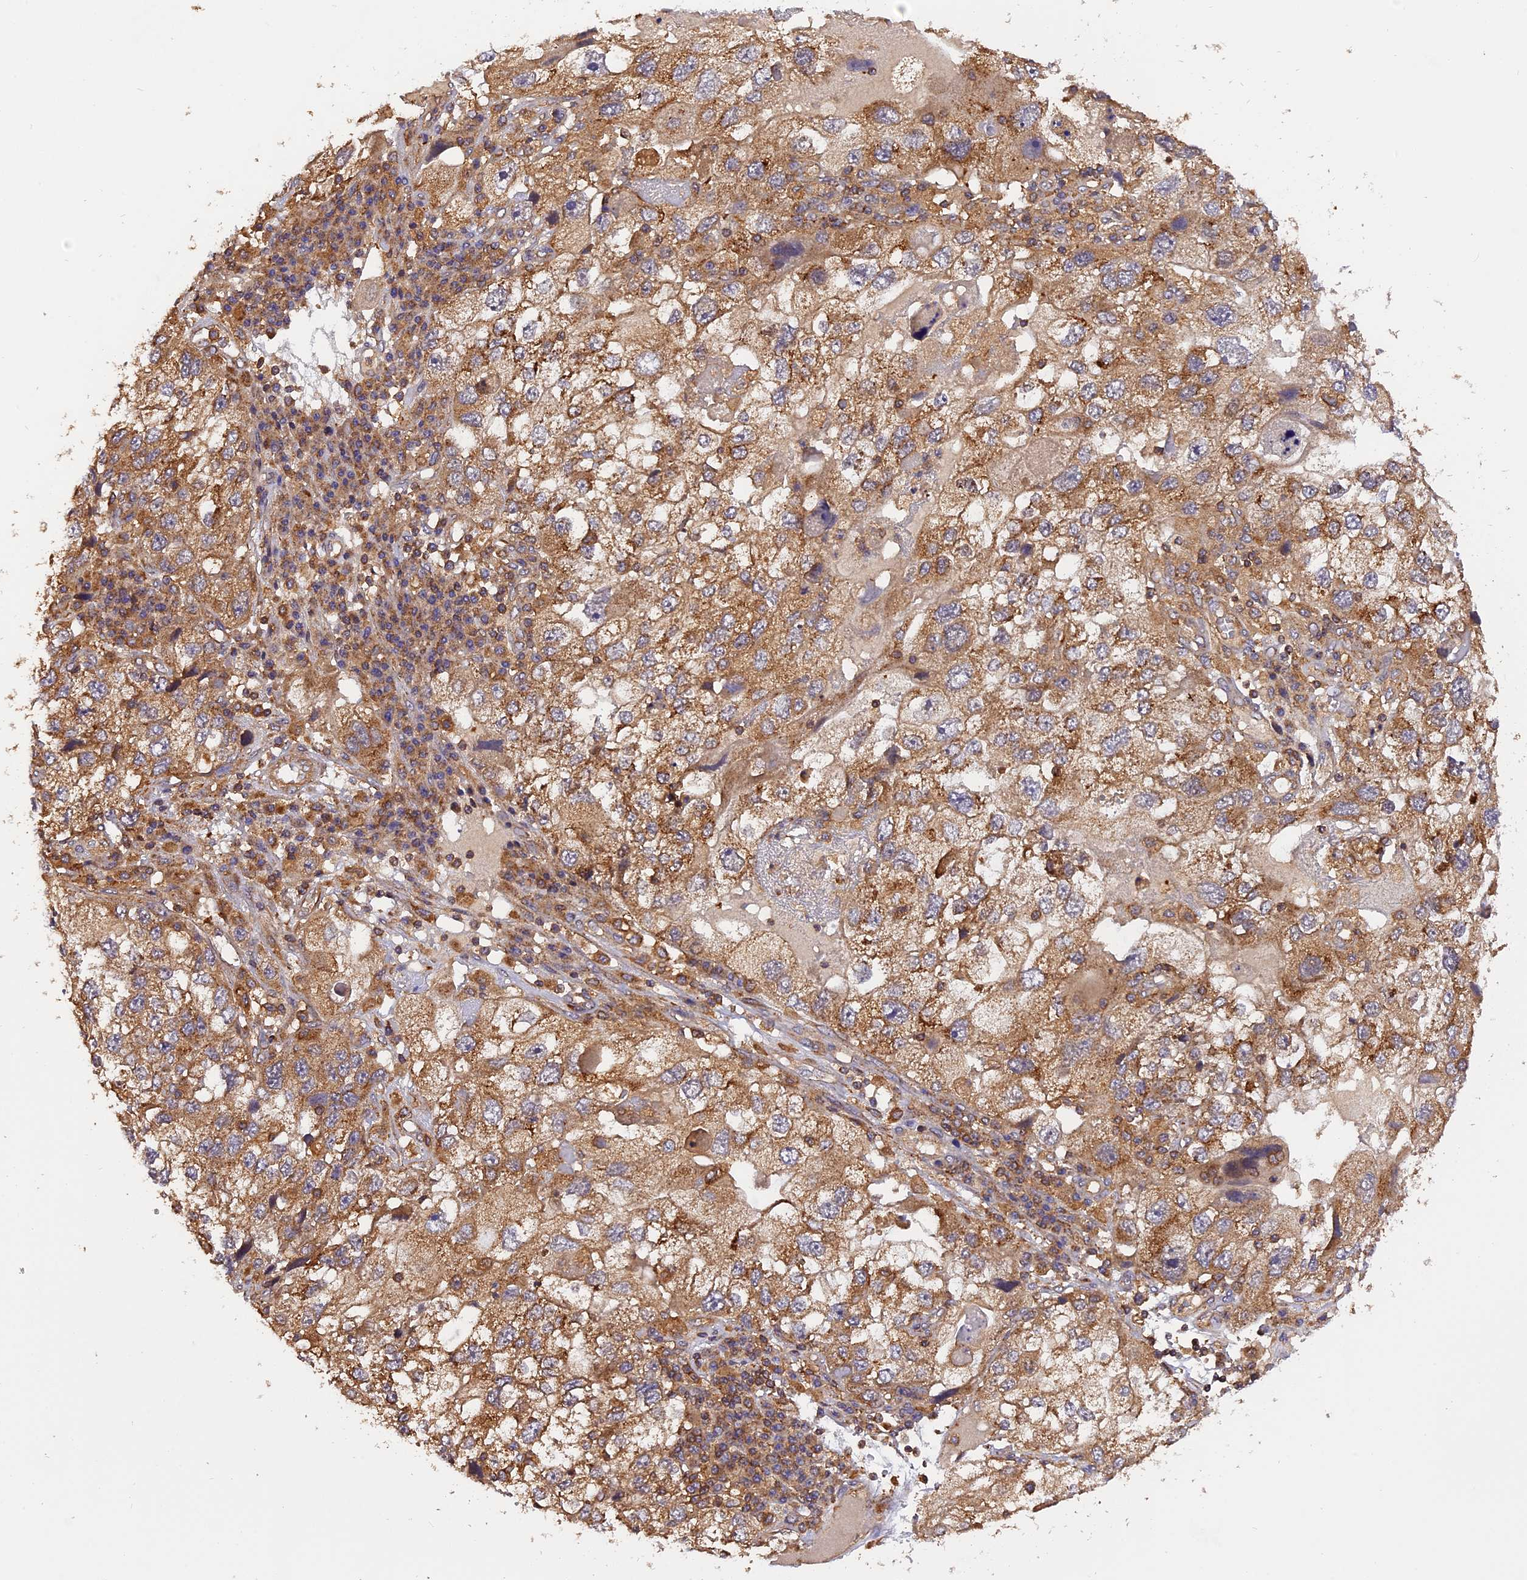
{"staining": {"intensity": "moderate", "quantity": ">75%", "location": "cytoplasmic/membranous"}, "tissue": "endometrial cancer", "cell_type": "Tumor cells", "image_type": "cancer", "snomed": [{"axis": "morphology", "description": "Adenocarcinoma, NOS"}, {"axis": "topography", "description": "Endometrium"}], "caption": "Endometrial cancer (adenocarcinoma) stained for a protein shows moderate cytoplasmic/membranous positivity in tumor cells.", "gene": "PEX3", "patient": {"sex": "female", "age": 49}}